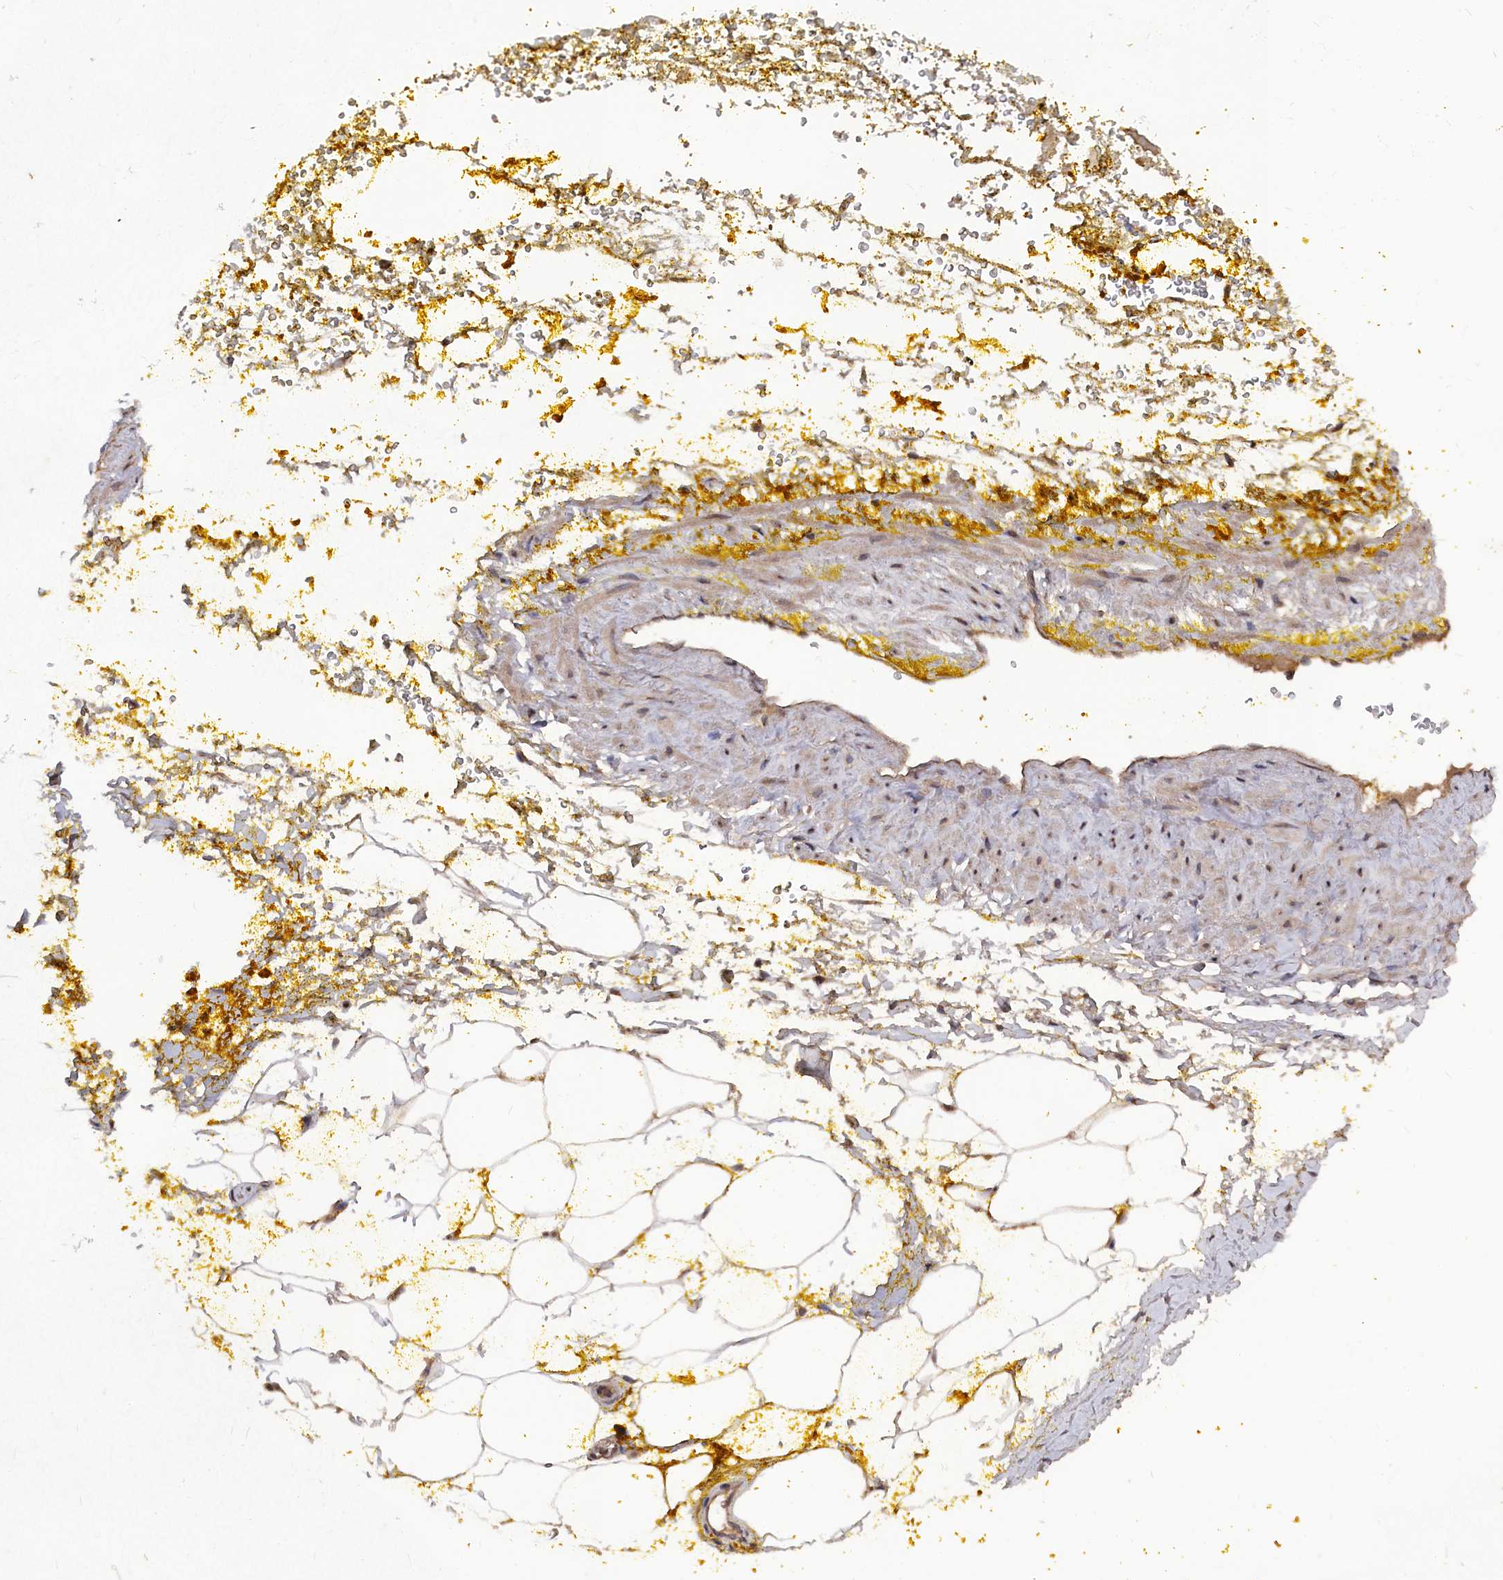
{"staining": {"intensity": "moderate", "quantity": "25%-75%", "location": "cytoplasmic/membranous"}, "tissue": "adipose tissue", "cell_type": "Adipocytes", "image_type": "normal", "snomed": [{"axis": "morphology", "description": "Normal tissue, NOS"}, {"axis": "morphology", "description": "Adenocarcinoma, Low grade"}, {"axis": "topography", "description": "Prostate"}, {"axis": "topography", "description": "Peripheral nerve tissue"}], "caption": "A medium amount of moderate cytoplasmic/membranous expression is appreciated in approximately 25%-75% of adipocytes in normal adipose tissue. (DAB IHC, brown staining for protein, blue staining for nuclei).", "gene": "TMC5", "patient": {"sex": "male", "age": 63}}